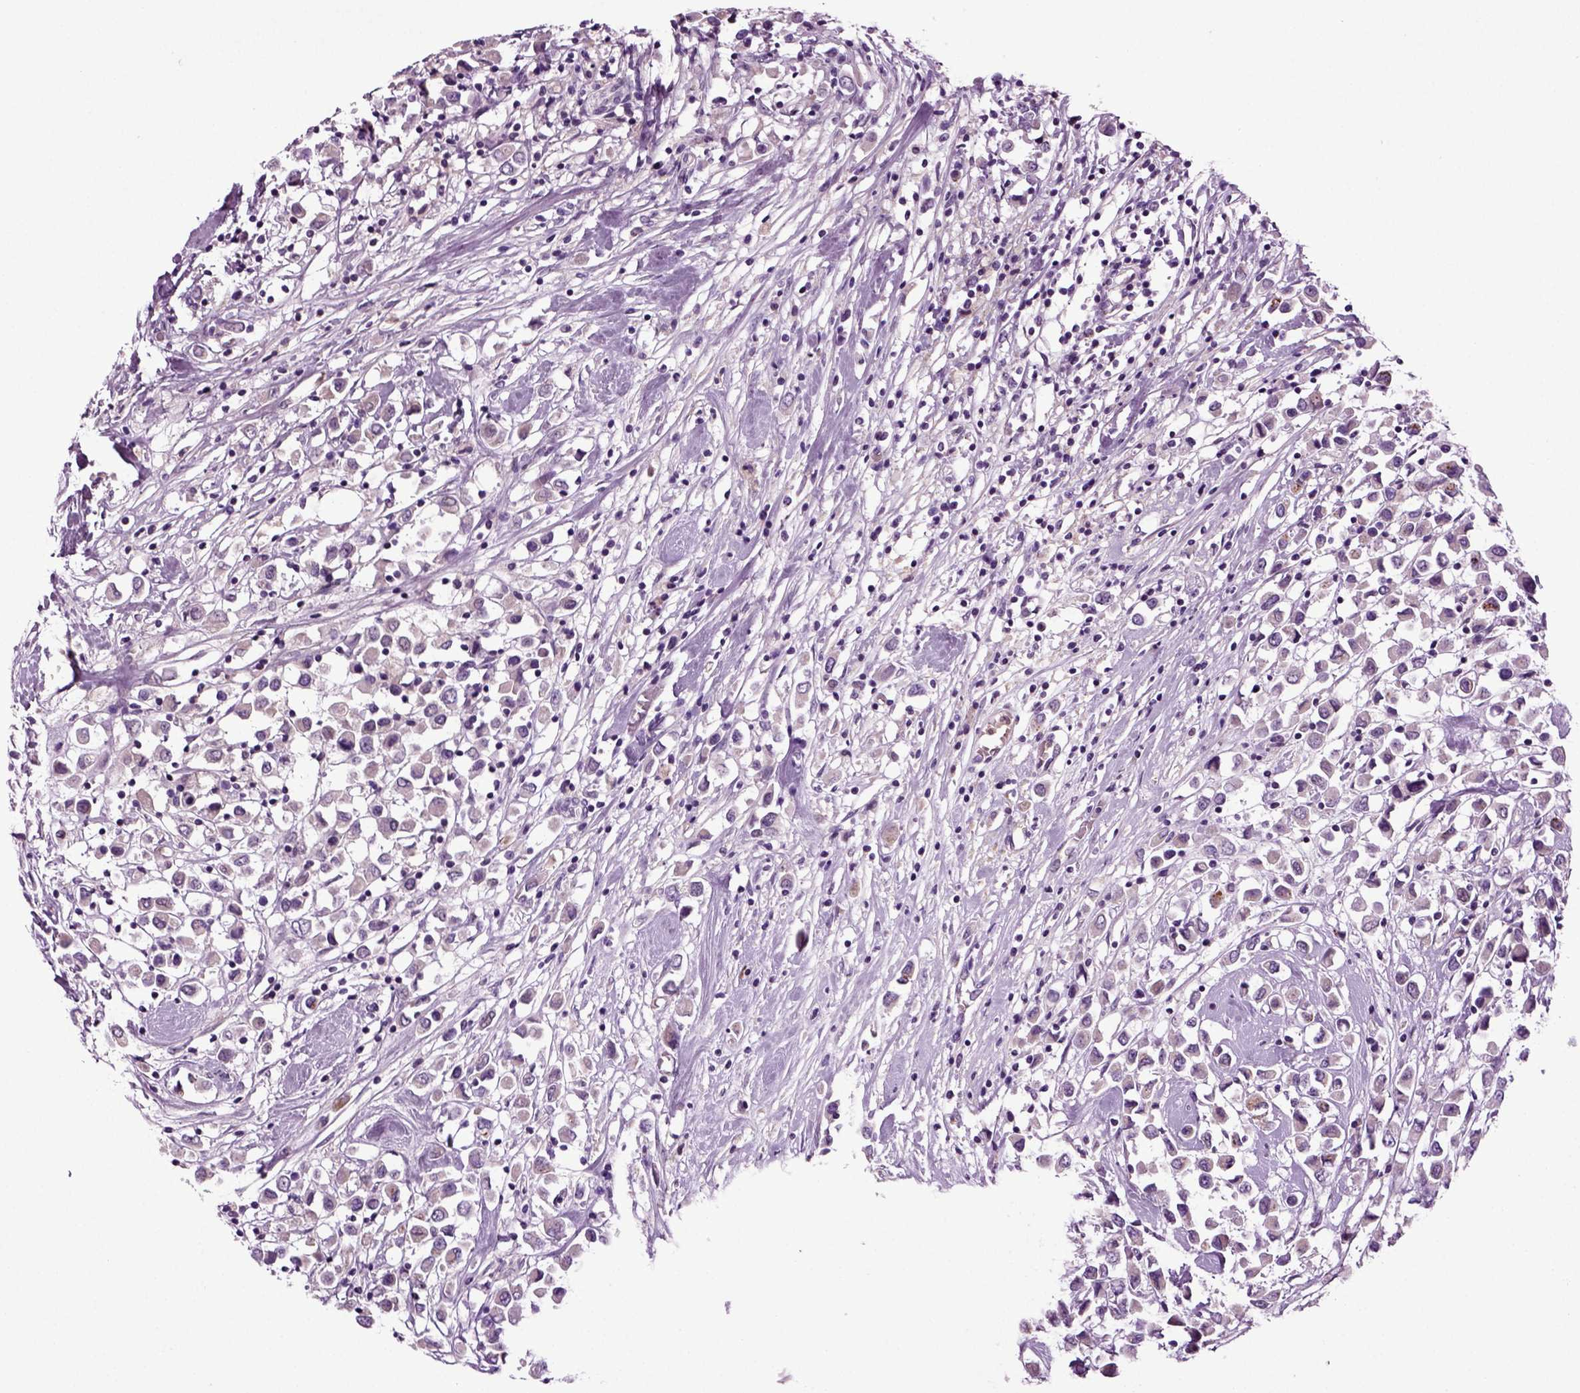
{"staining": {"intensity": "weak", "quantity": "<25%", "location": "cytoplasmic/membranous"}, "tissue": "breast cancer", "cell_type": "Tumor cells", "image_type": "cancer", "snomed": [{"axis": "morphology", "description": "Duct carcinoma"}, {"axis": "topography", "description": "Breast"}], "caption": "Tumor cells are negative for protein expression in human breast intraductal carcinoma.", "gene": "FGF11", "patient": {"sex": "female", "age": 61}}